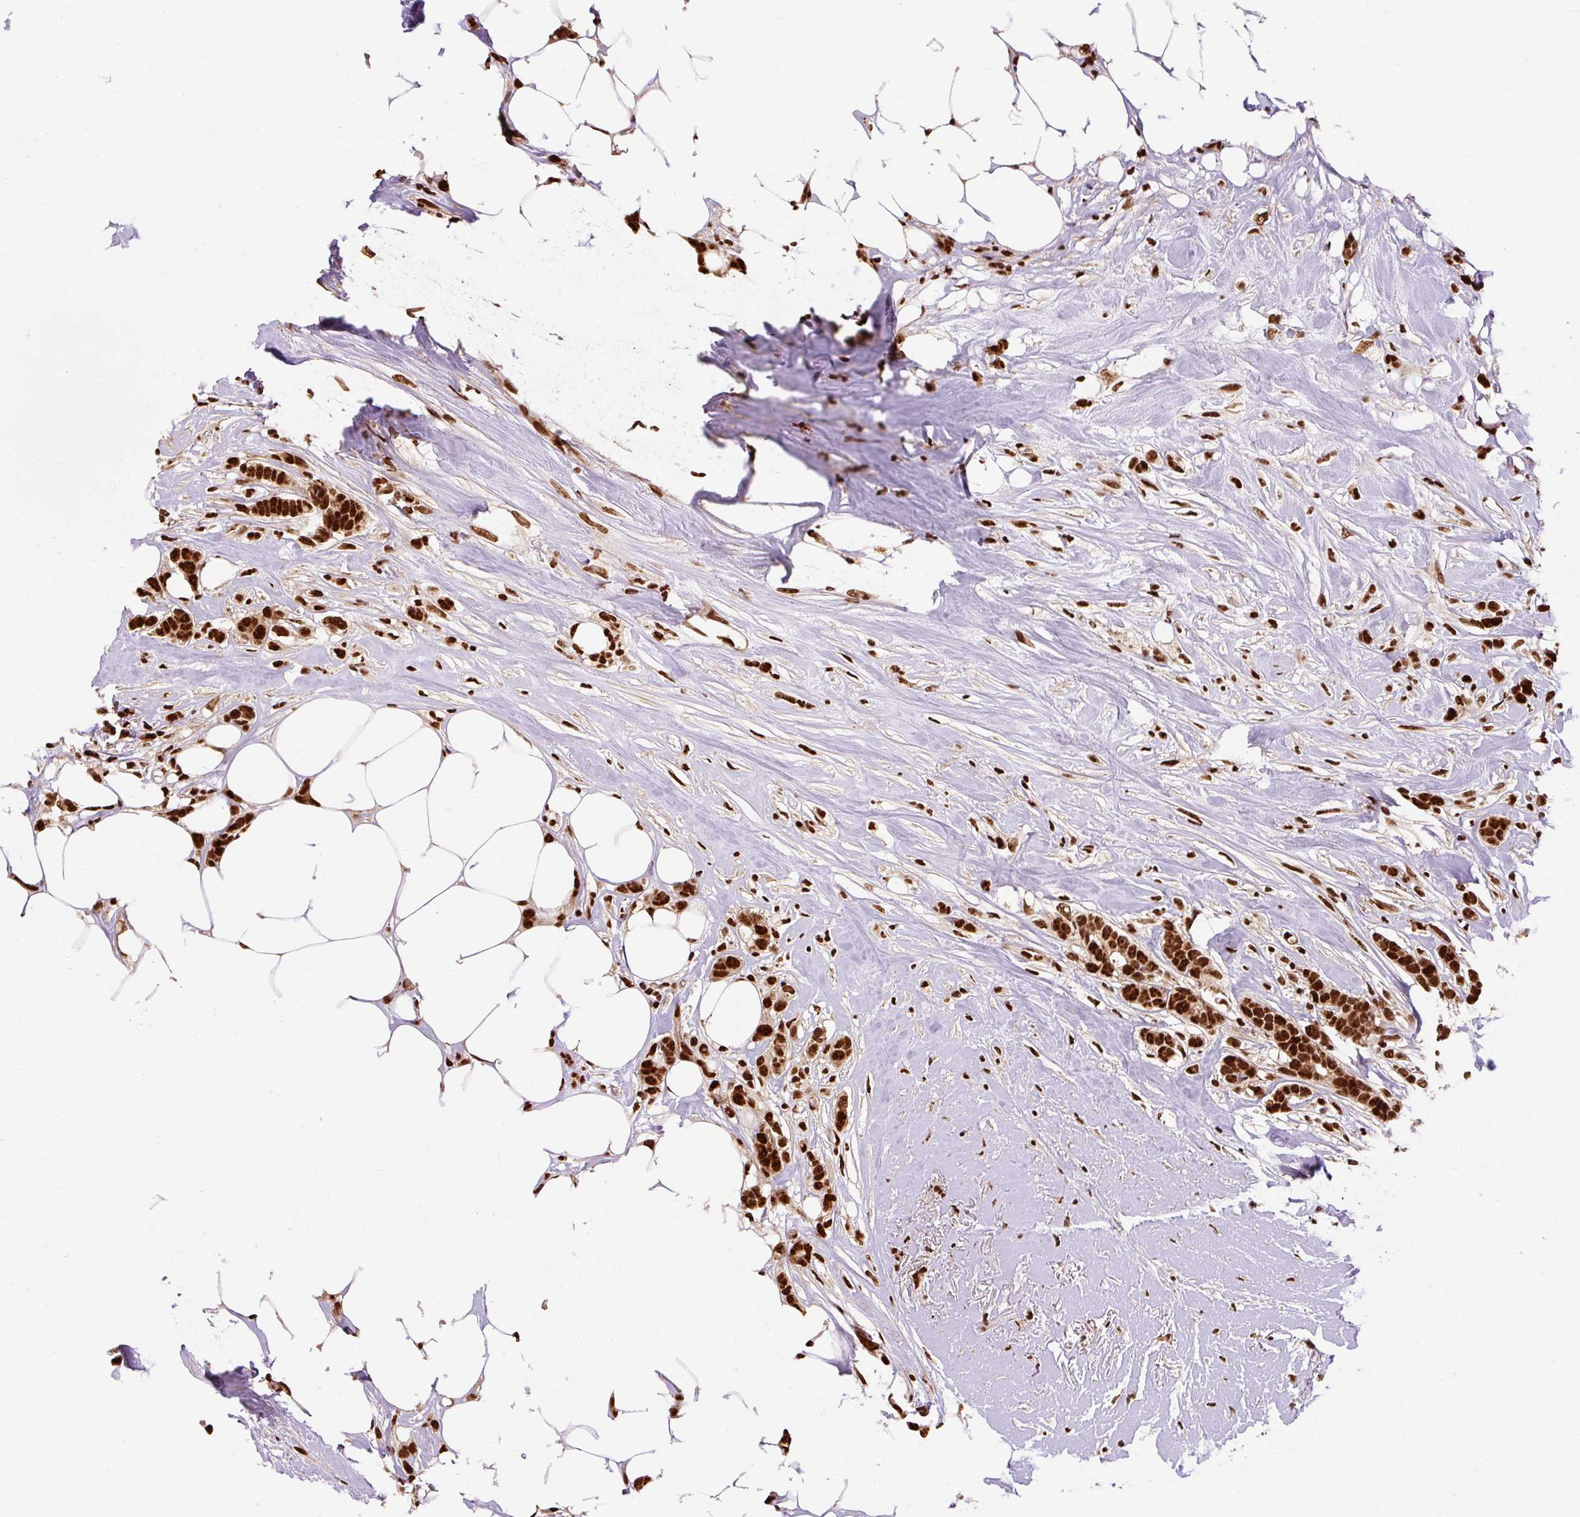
{"staining": {"intensity": "strong", "quantity": ">75%", "location": "nuclear"}, "tissue": "breast cancer", "cell_type": "Tumor cells", "image_type": "cancer", "snomed": [{"axis": "morphology", "description": "Duct carcinoma"}, {"axis": "topography", "description": "Breast"}], "caption": "Infiltrating ductal carcinoma (breast) stained with DAB immunohistochemistry reveals high levels of strong nuclear staining in about >75% of tumor cells. The staining was performed using DAB, with brown indicating positive protein expression. Nuclei are stained blue with hematoxylin.", "gene": "MECOM", "patient": {"sex": "female", "age": 80}}